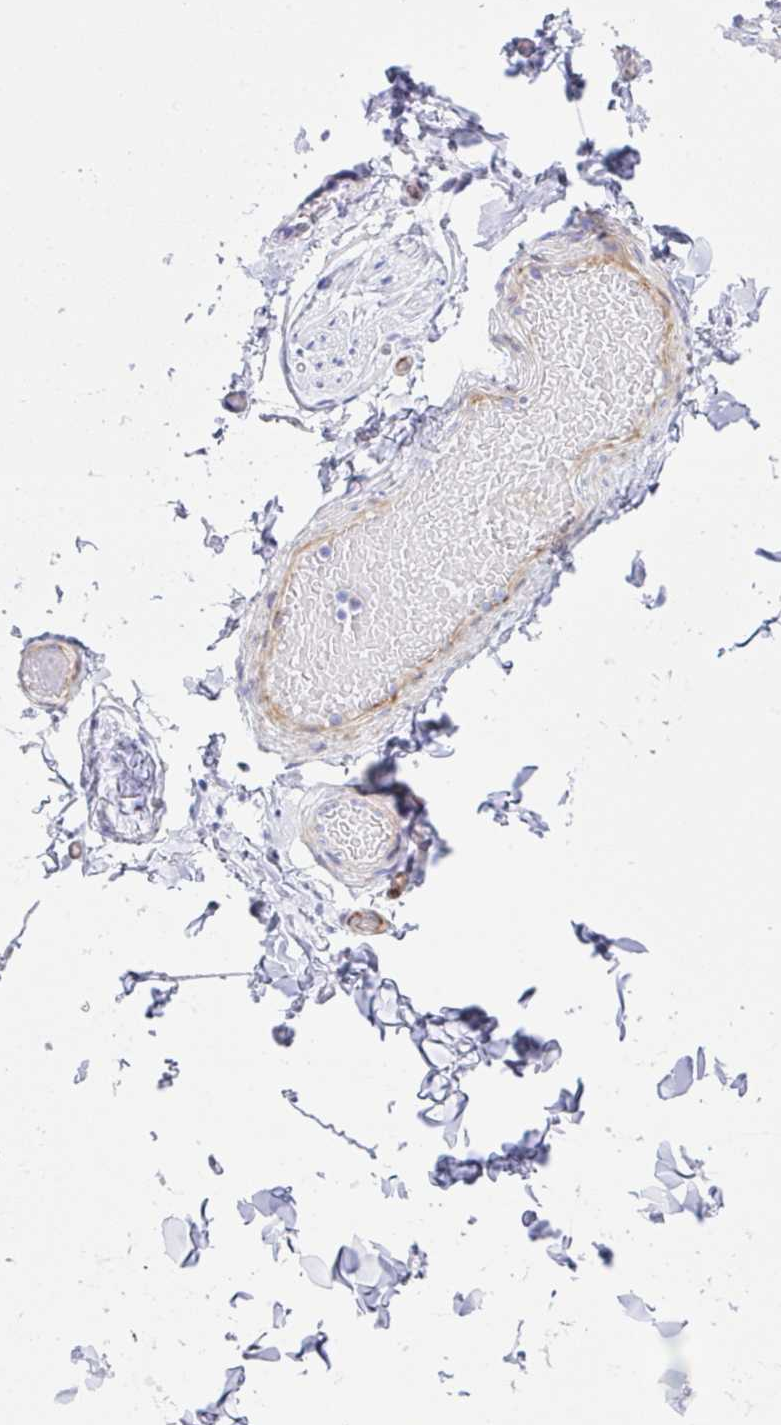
{"staining": {"intensity": "negative", "quantity": "none", "location": "none"}, "tissue": "adipose tissue", "cell_type": "Adipocytes", "image_type": "normal", "snomed": [{"axis": "morphology", "description": "Normal tissue, NOS"}, {"axis": "topography", "description": "Soft tissue"}, {"axis": "topography", "description": "Adipose tissue"}, {"axis": "topography", "description": "Vascular tissue"}, {"axis": "topography", "description": "Peripheral nerve tissue"}], "caption": "There is no significant positivity in adipocytes of adipose tissue. (Stains: DAB (3,3'-diaminobenzidine) immunohistochemistry with hematoxylin counter stain, Microscopy: brightfield microscopy at high magnification).", "gene": "ZNF713", "patient": {"sex": "male", "age": 29}}